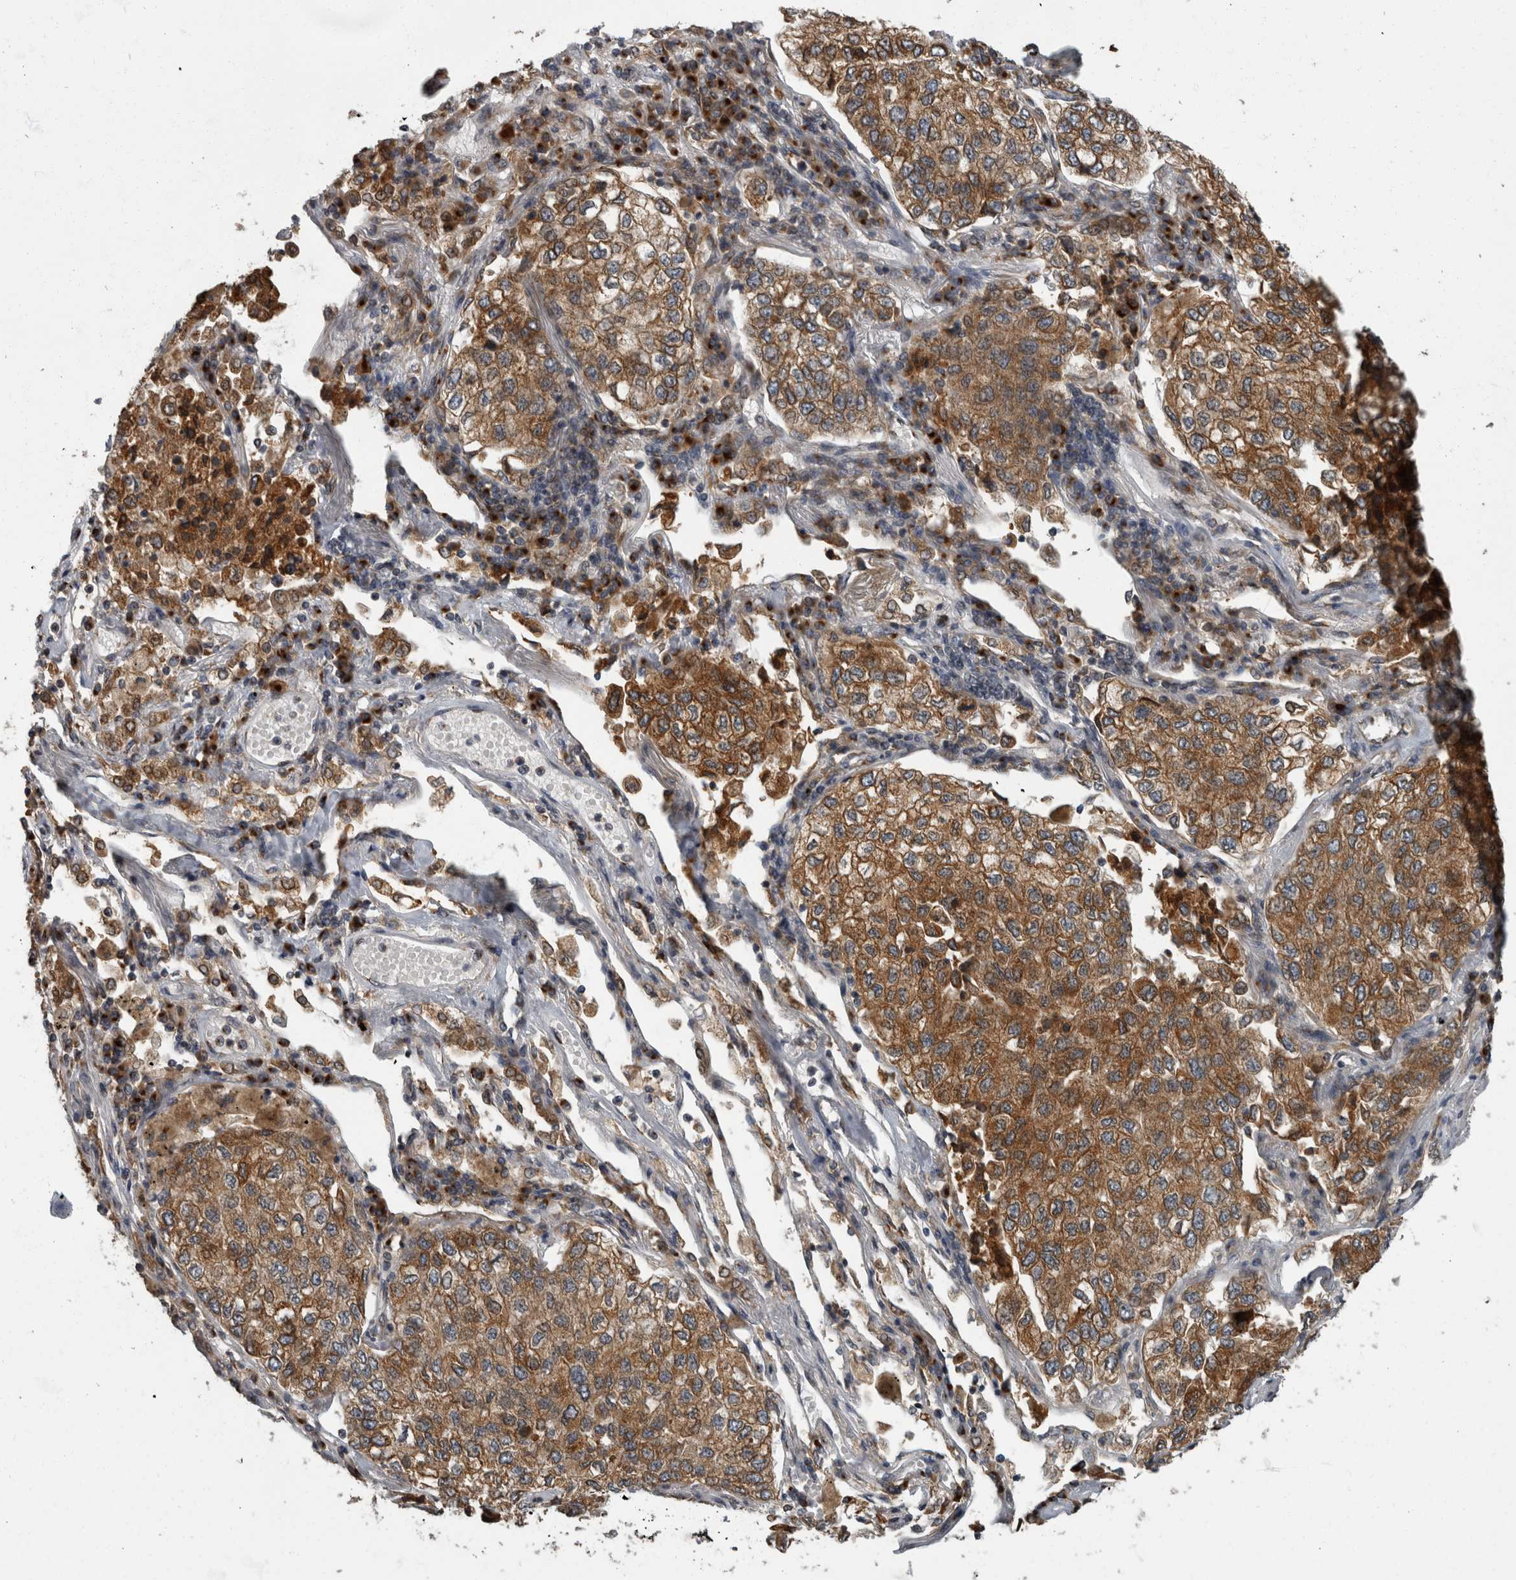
{"staining": {"intensity": "moderate", "quantity": ">75%", "location": "cytoplasmic/membranous"}, "tissue": "lung cancer", "cell_type": "Tumor cells", "image_type": "cancer", "snomed": [{"axis": "morphology", "description": "Adenocarcinoma, NOS"}, {"axis": "topography", "description": "Lung"}], "caption": "Immunohistochemical staining of lung cancer (adenocarcinoma) demonstrates medium levels of moderate cytoplasmic/membranous protein staining in about >75% of tumor cells.", "gene": "LMAN2L", "patient": {"sex": "male", "age": 63}}